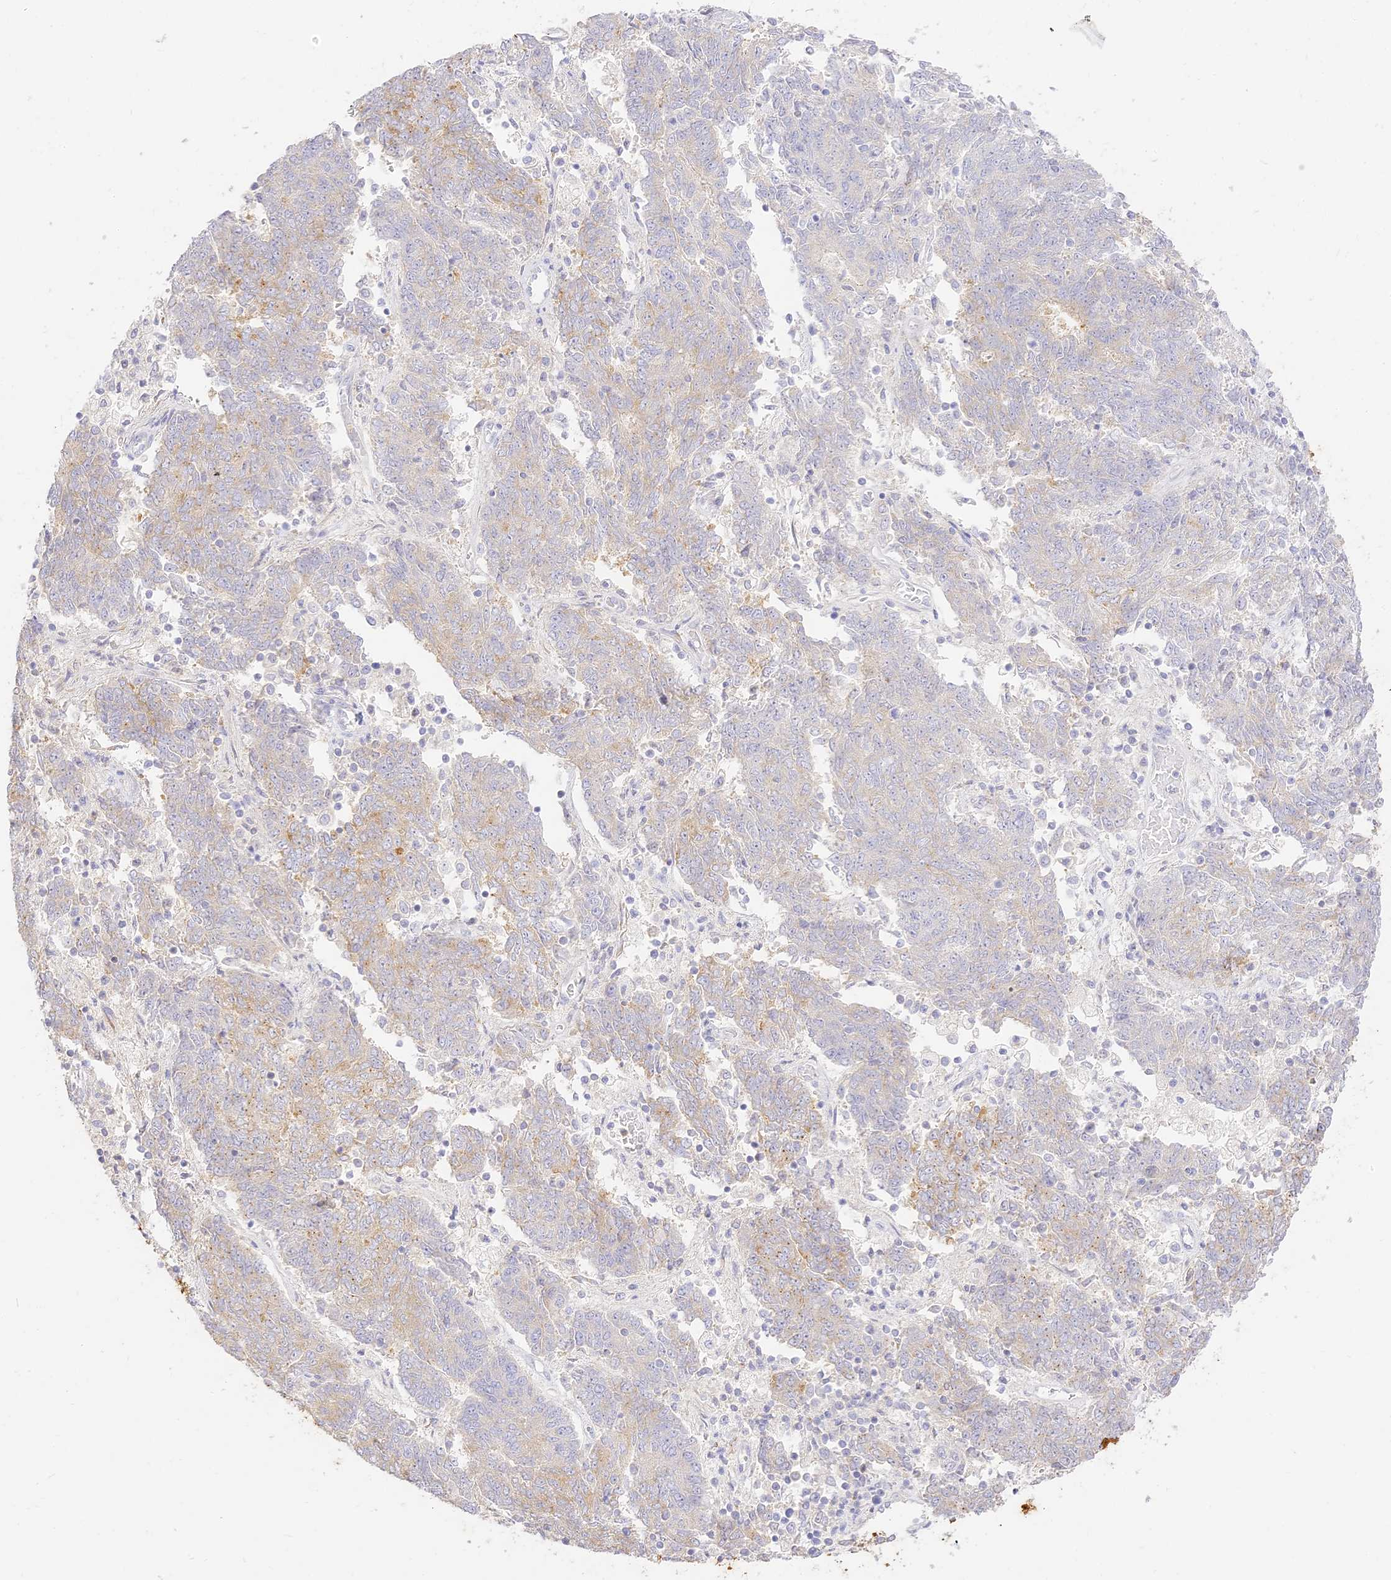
{"staining": {"intensity": "moderate", "quantity": "<25%", "location": "cytoplasmic/membranous"}, "tissue": "endometrial cancer", "cell_type": "Tumor cells", "image_type": "cancer", "snomed": [{"axis": "morphology", "description": "Adenocarcinoma, NOS"}, {"axis": "topography", "description": "Endometrium"}], "caption": "Protein expression analysis of endometrial adenocarcinoma displays moderate cytoplasmic/membranous positivity in about <25% of tumor cells.", "gene": "SEC13", "patient": {"sex": "female", "age": 80}}